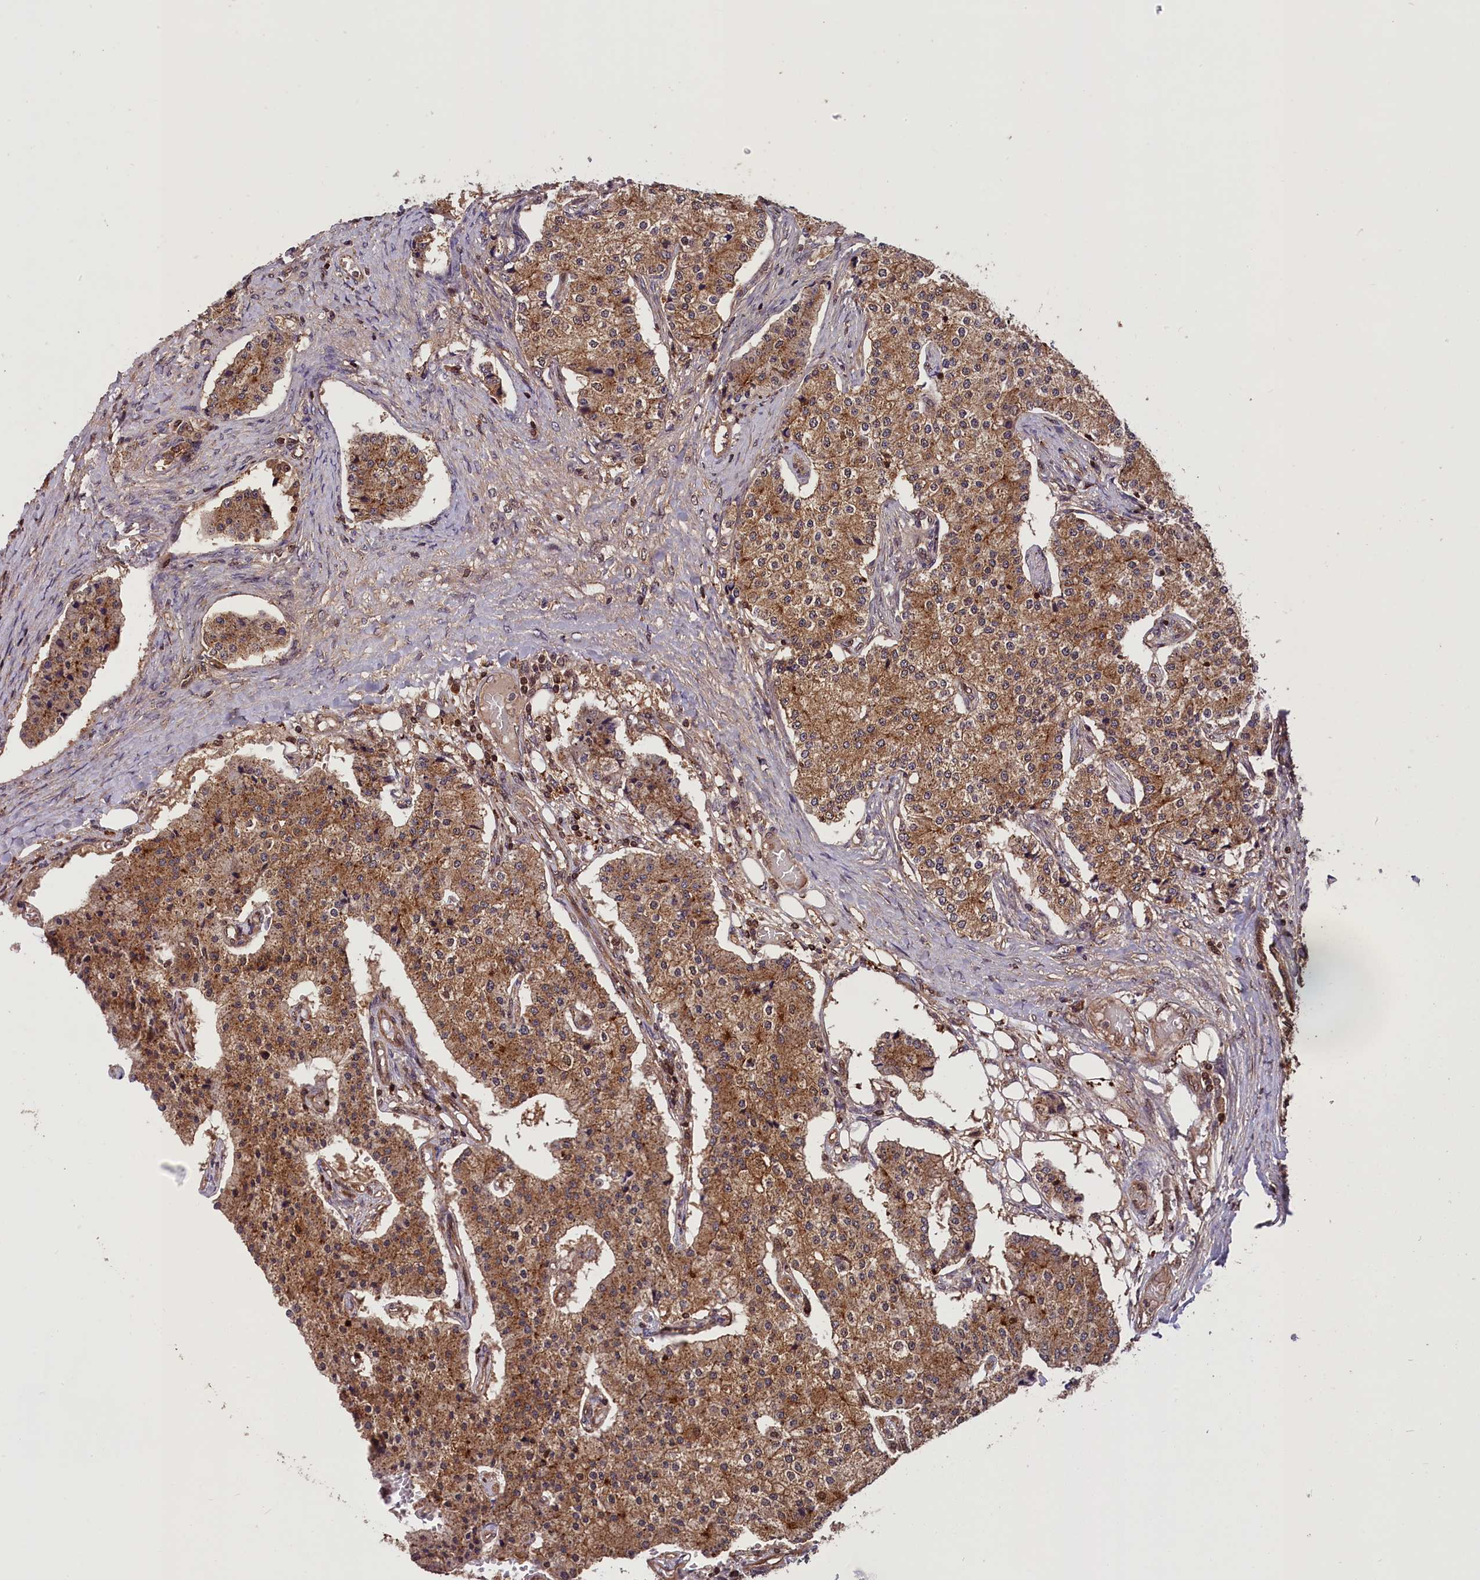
{"staining": {"intensity": "moderate", "quantity": ">75%", "location": "cytoplasmic/membranous"}, "tissue": "carcinoid", "cell_type": "Tumor cells", "image_type": "cancer", "snomed": [{"axis": "morphology", "description": "Carcinoid, malignant, NOS"}, {"axis": "topography", "description": "Colon"}], "caption": "IHC micrograph of neoplastic tissue: human carcinoid stained using IHC displays medium levels of moderate protein expression localized specifically in the cytoplasmic/membranous of tumor cells, appearing as a cytoplasmic/membranous brown color.", "gene": "IST1", "patient": {"sex": "female", "age": 52}}